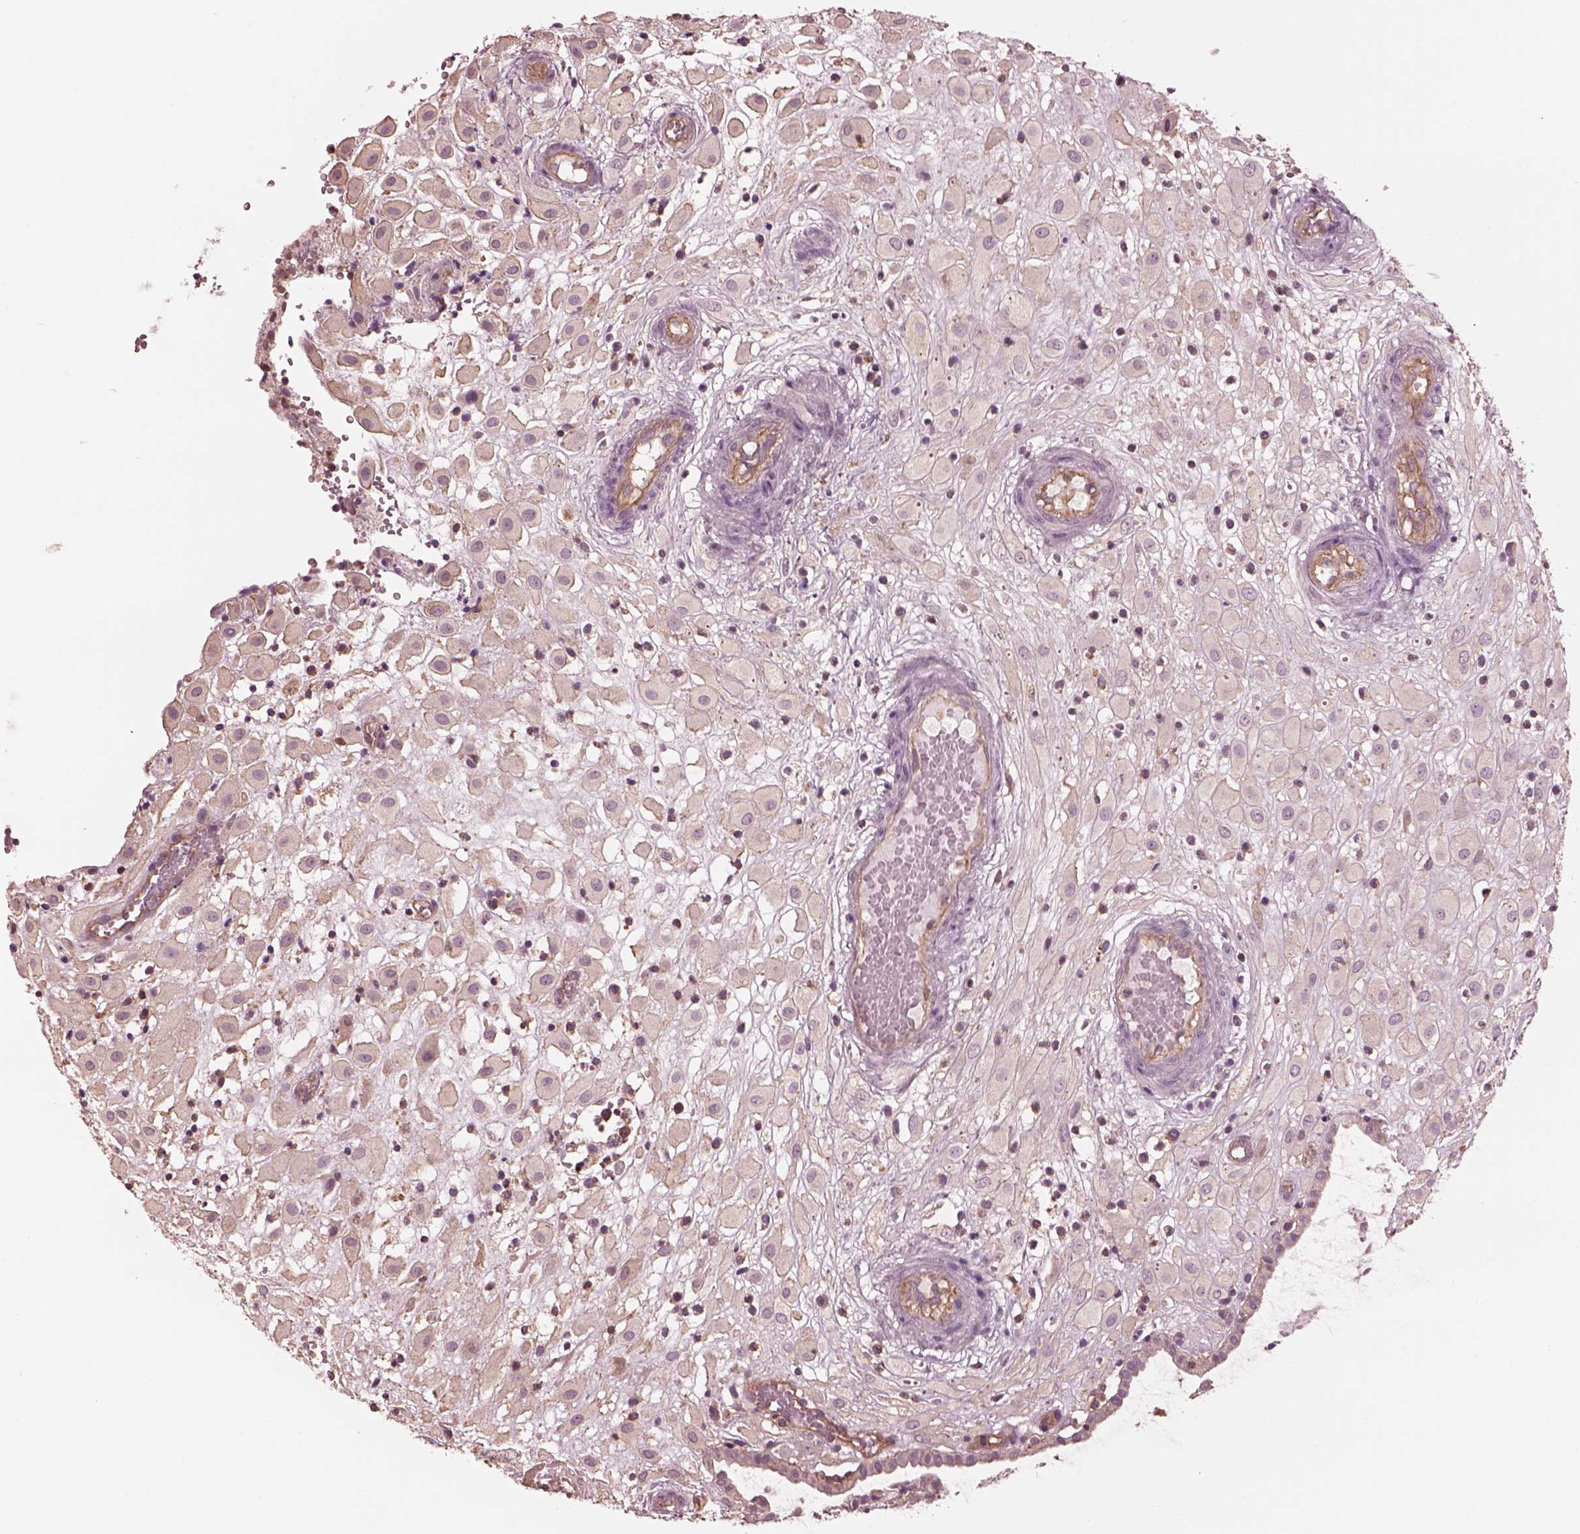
{"staining": {"intensity": "moderate", "quantity": "<25%", "location": "cytoplasmic/membranous"}, "tissue": "placenta", "cell_type": "Decidual cells", "image_type": "normal", "snomed": [{"axis": "morphology", "description": "Normal tissue, NOS"}, {"axis": "topography", "description": "Placenta"}], "caption": "DAB (3,3'-diaminobenzidine) immunohistochemical staining of normal placenta displays moderate cytoplasmic/membranous protein positivity in approximately <25% of decidual cells.", "gene": "STK33", "patient": {"sex": "female", "age": 24}}